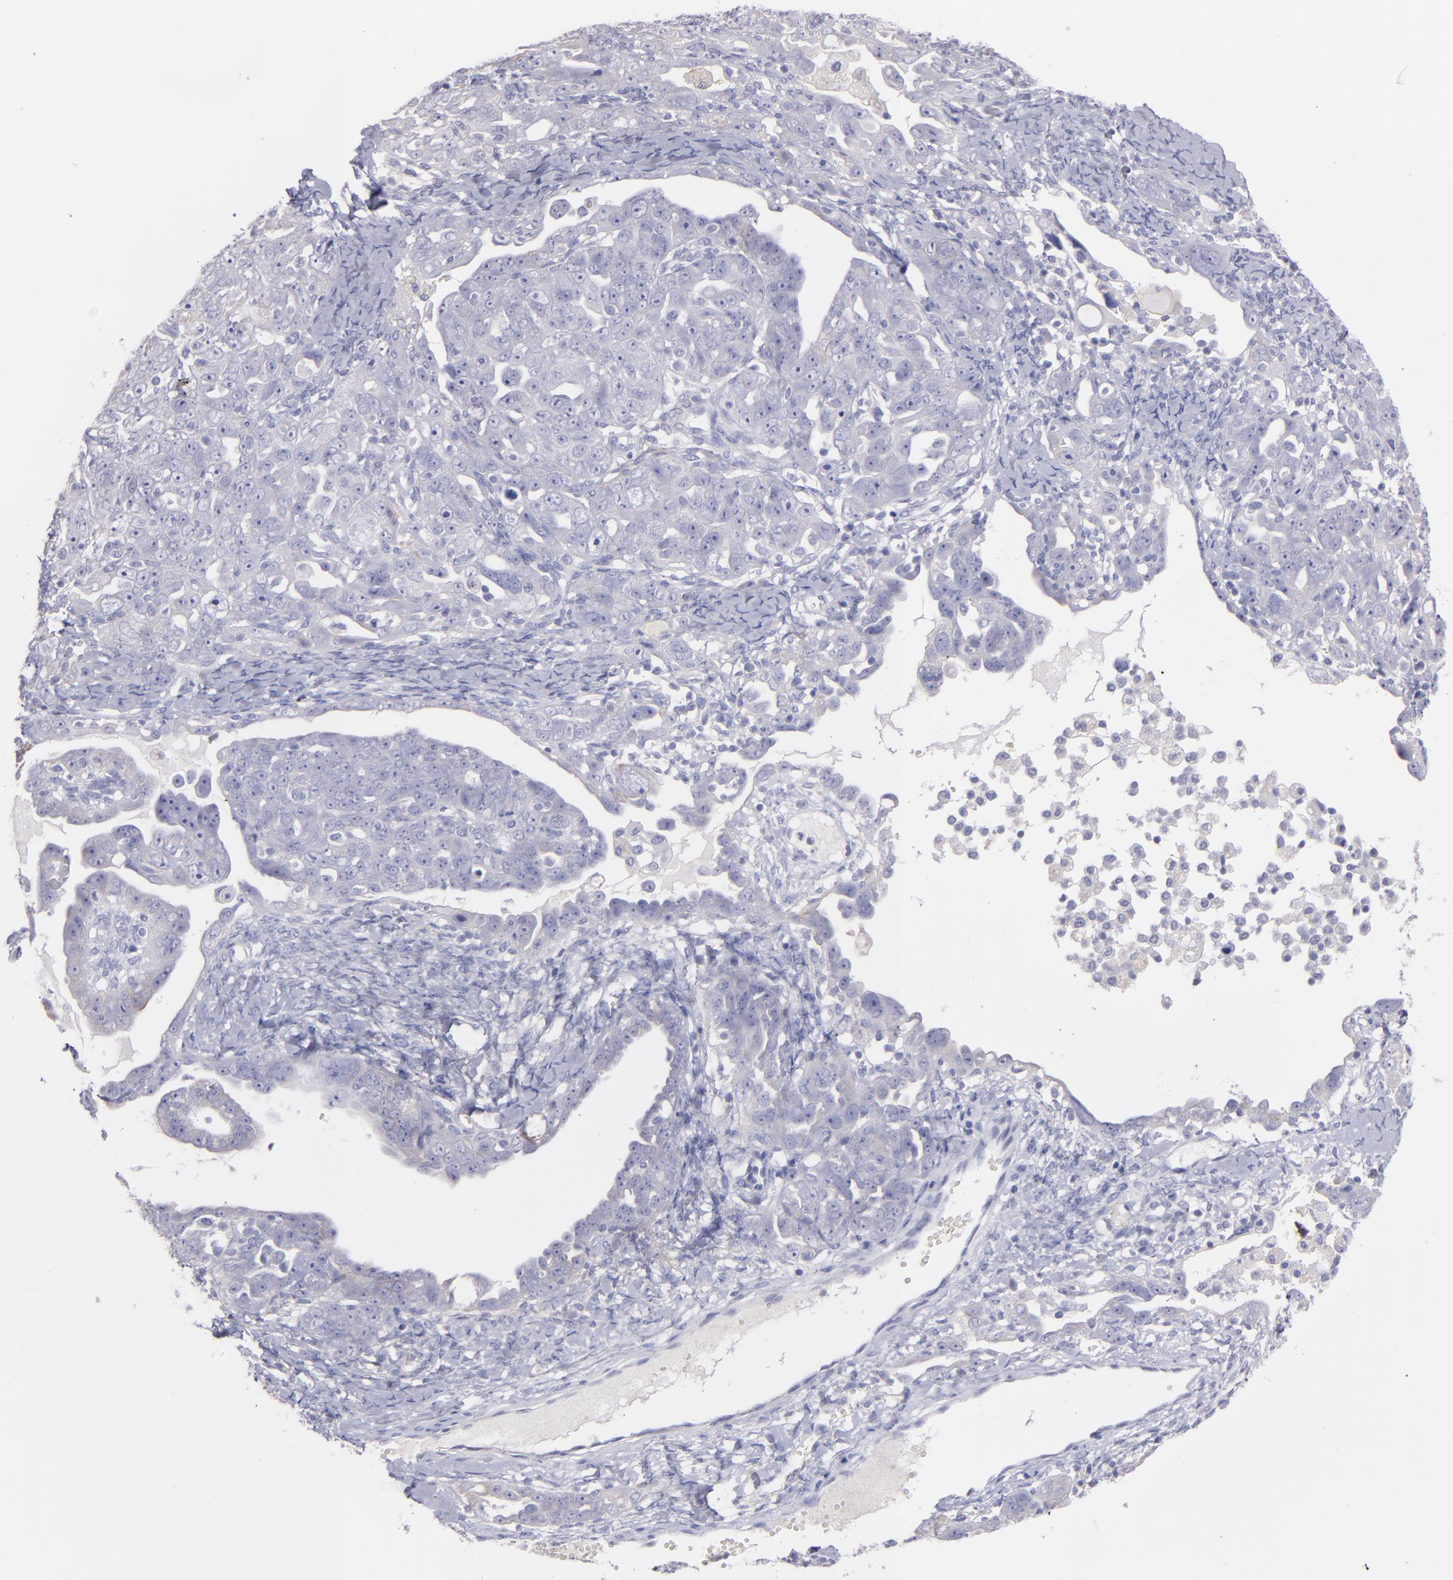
{"staining": {"intensity": "negative", "quantity": "none", "location": "none"}, "tissue": "ovarian cancer", "cell_type": "Tumor cells", "image_type": "cancer", "snomed": [{"axis": "morphology", "description": "Cystadenocarcinoma, serous, NOS"}, {"axis": "topography", "description": "Ovary"}], "caption": "Immunohistochemistry of ovarian serous cystadenocarcinoma reveals no positivity in tumor cells. (DAB (3,3'-diaminobenzidine) immunohistochemistry (IHC) with hematoxylin counter stain).", "gene": "SNAP25", "patient": {"sex": "female", "age": 66}}